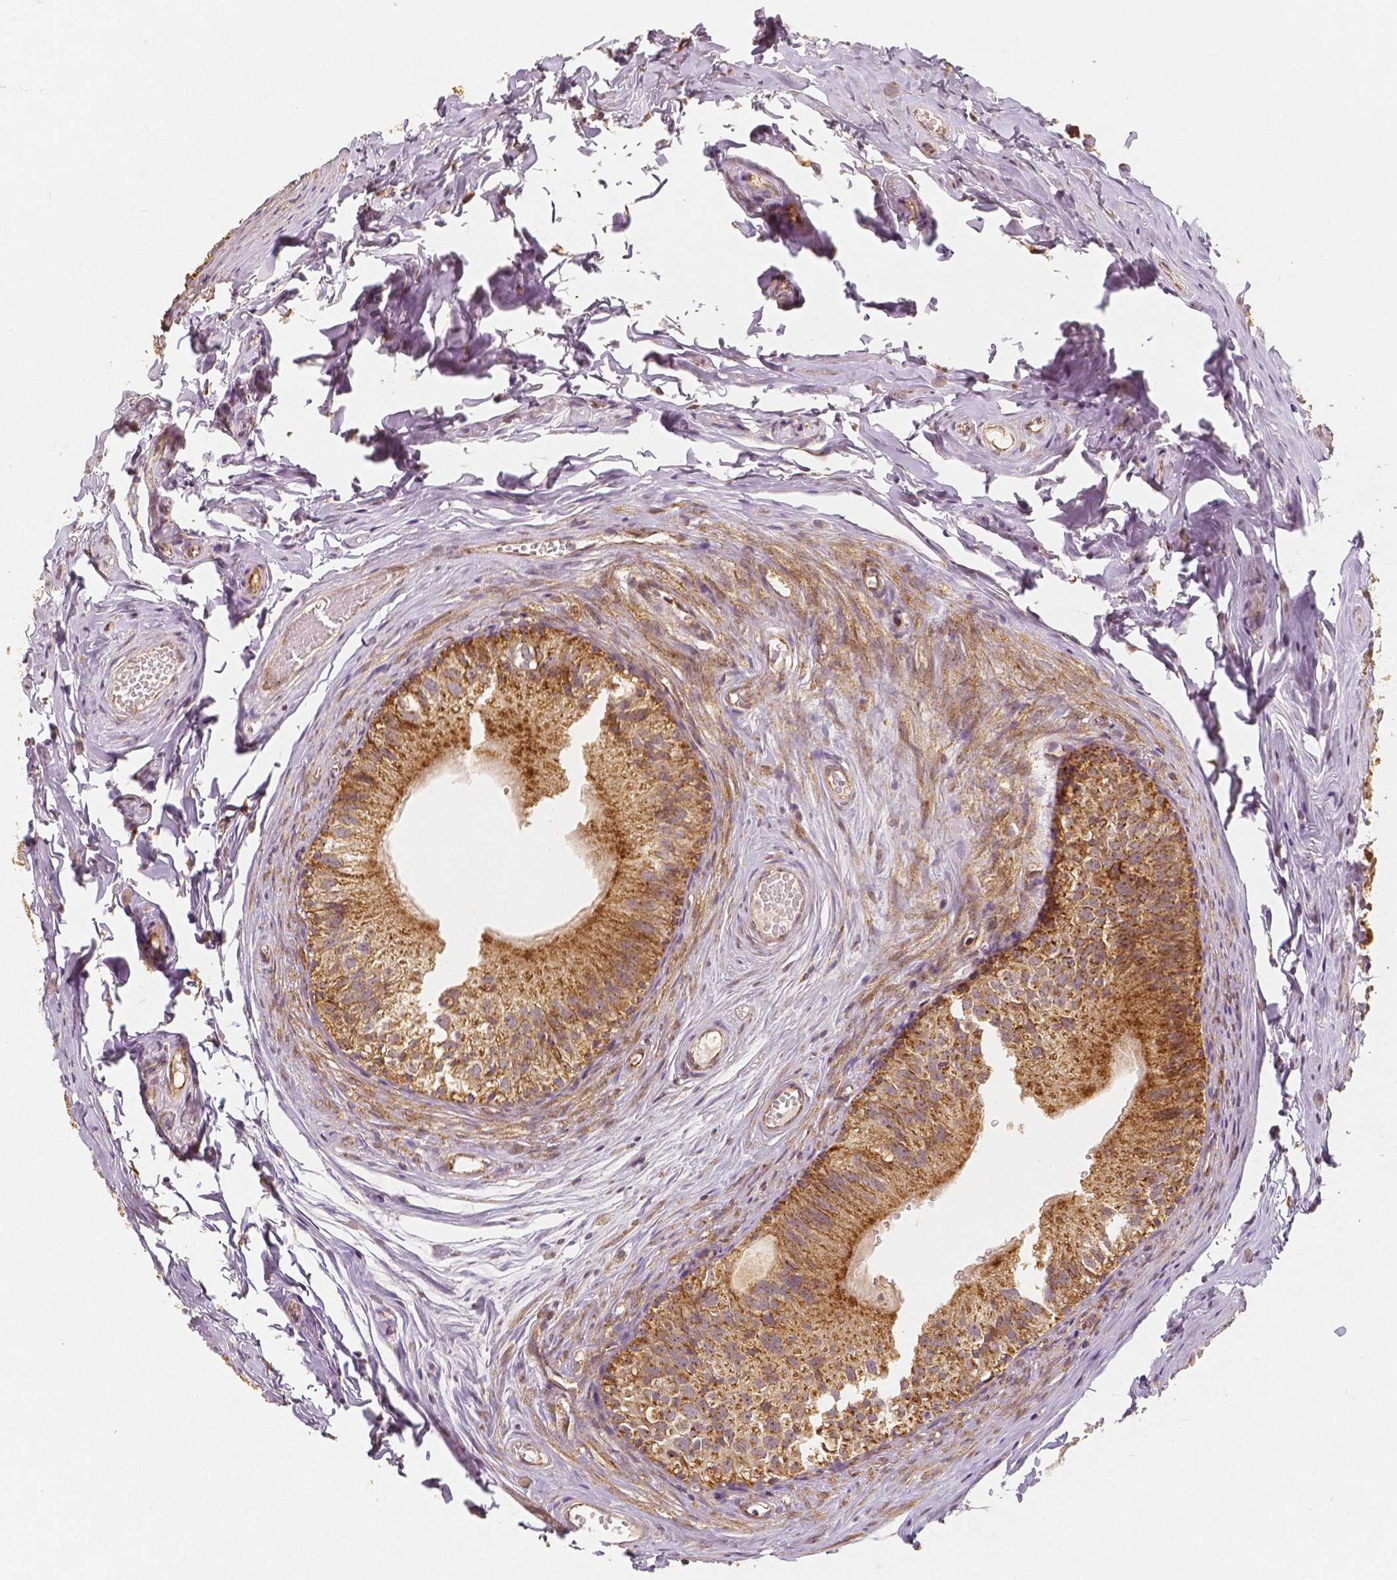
{"staining": {"intensity": "moderate", "quantity": ">75%", "location": "cytoplasmic/membranous"}, "tissue": "epididymis", "cell_type": "Glandular cells", "image_type": "normal", "snomed": [{"axis": "morphology", "description": "Normal tissue, NOS"}, {"axis": "topography", "description": "Epididymis"}], "caption": "An immunohistochemistry (IHC) micrograph of benign tissue is shown. Protein staining in brown highlights moderate cytoplasmic/membranous positivity in epididymis within glandular cells.", "gene": "PGAM5", "patient": {"sex": "male", "age": 45}}